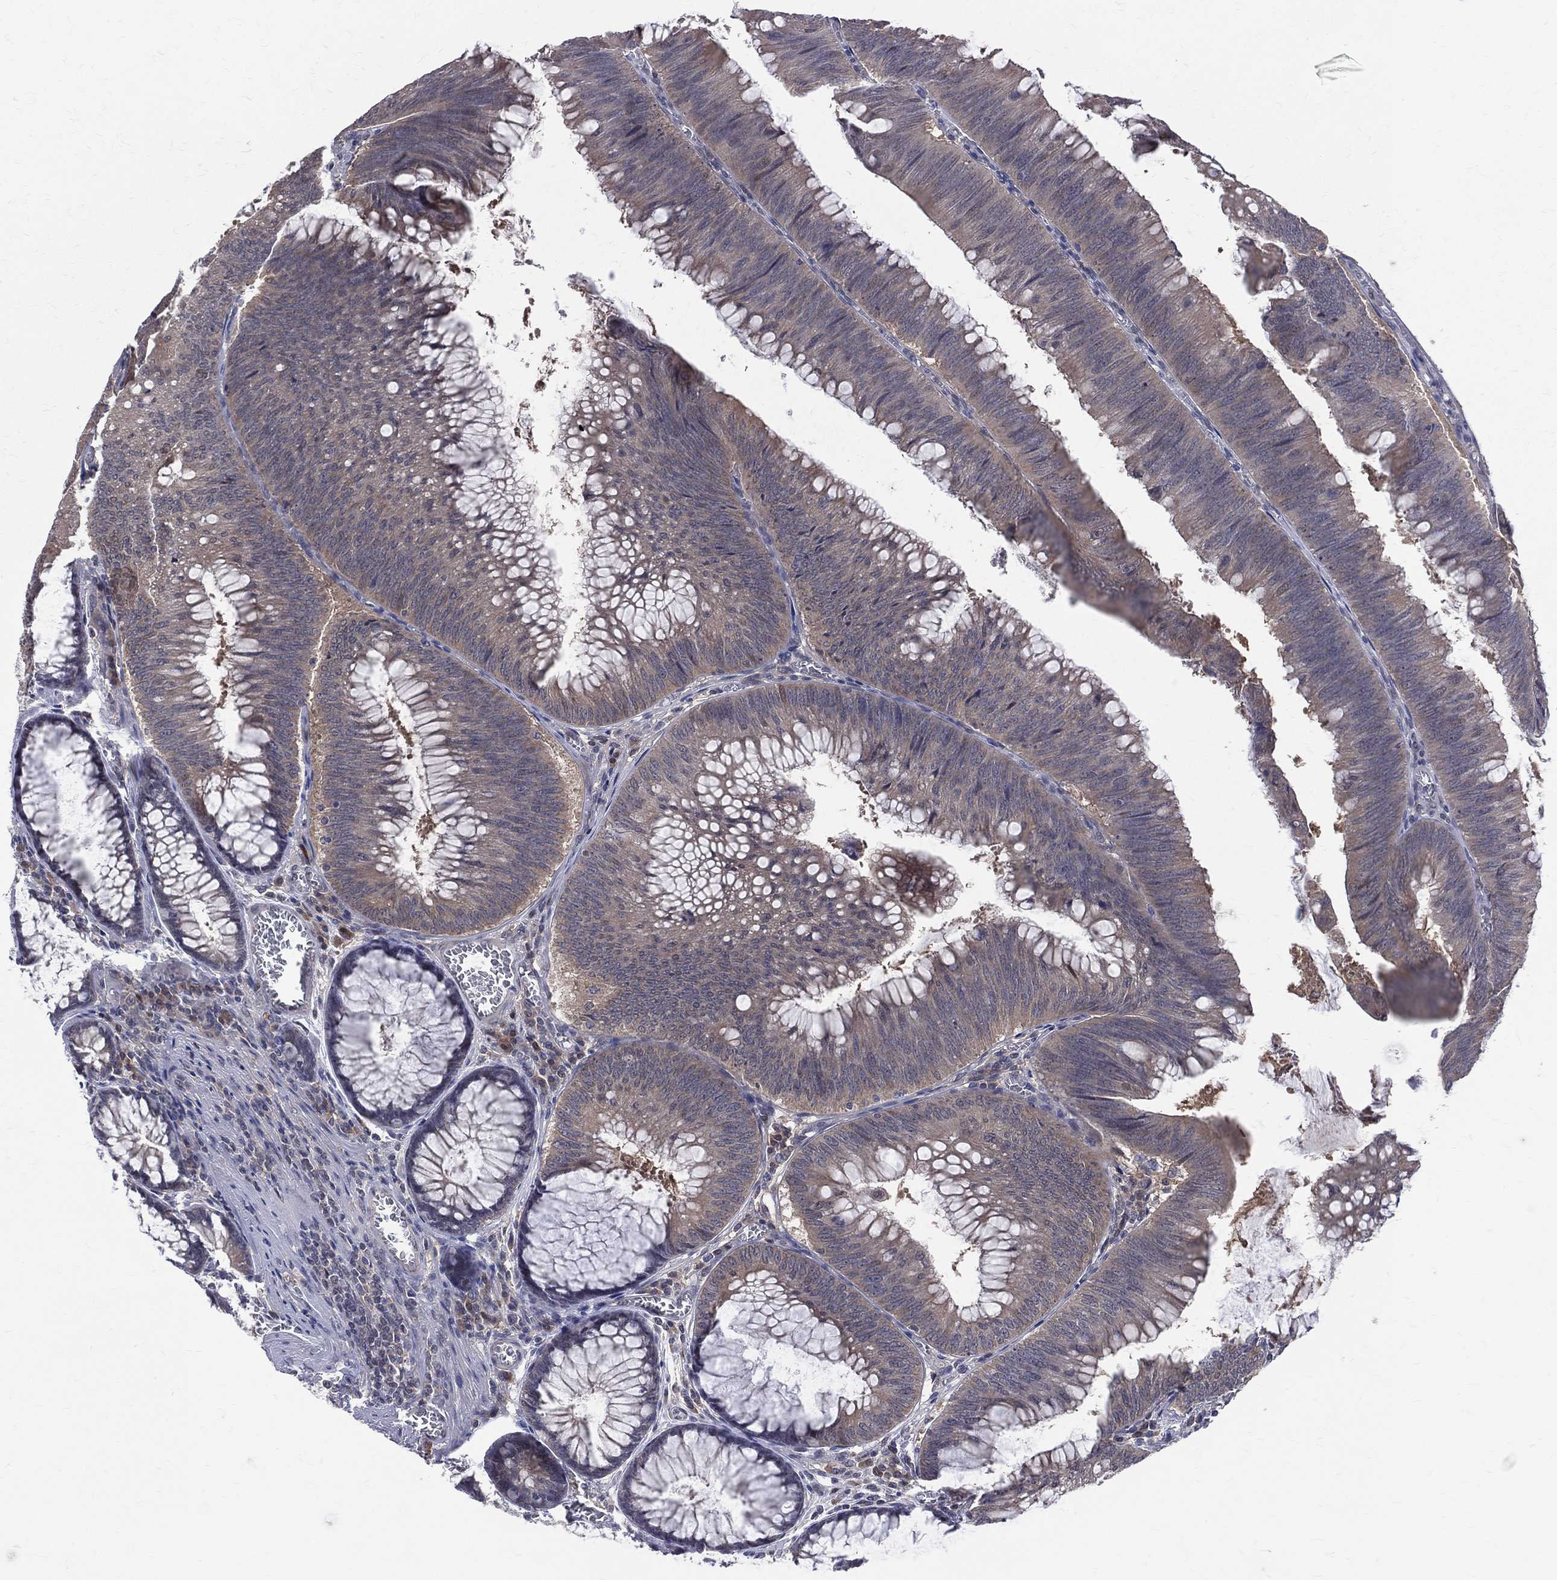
{"staining": {"intensity": "weak", "quantity": "<25%", "location": "cytoplasmic/membranous"}, "tissue": "colorectal cancer", "cell_type": "Tumor cells", "image_type": "cancer", "snomed": [{"axis": "morphology", "description": "Adenocarcinoma, NOS"}, {"axis": "topography", "description": "Rectum"}], "caption": "Micrograph shows no protein positivity in tumor cells of adenocarcinoma (colorectal) tissue.", "gene": "DLG4", "patient": {"sex": "female", "age": 72}}